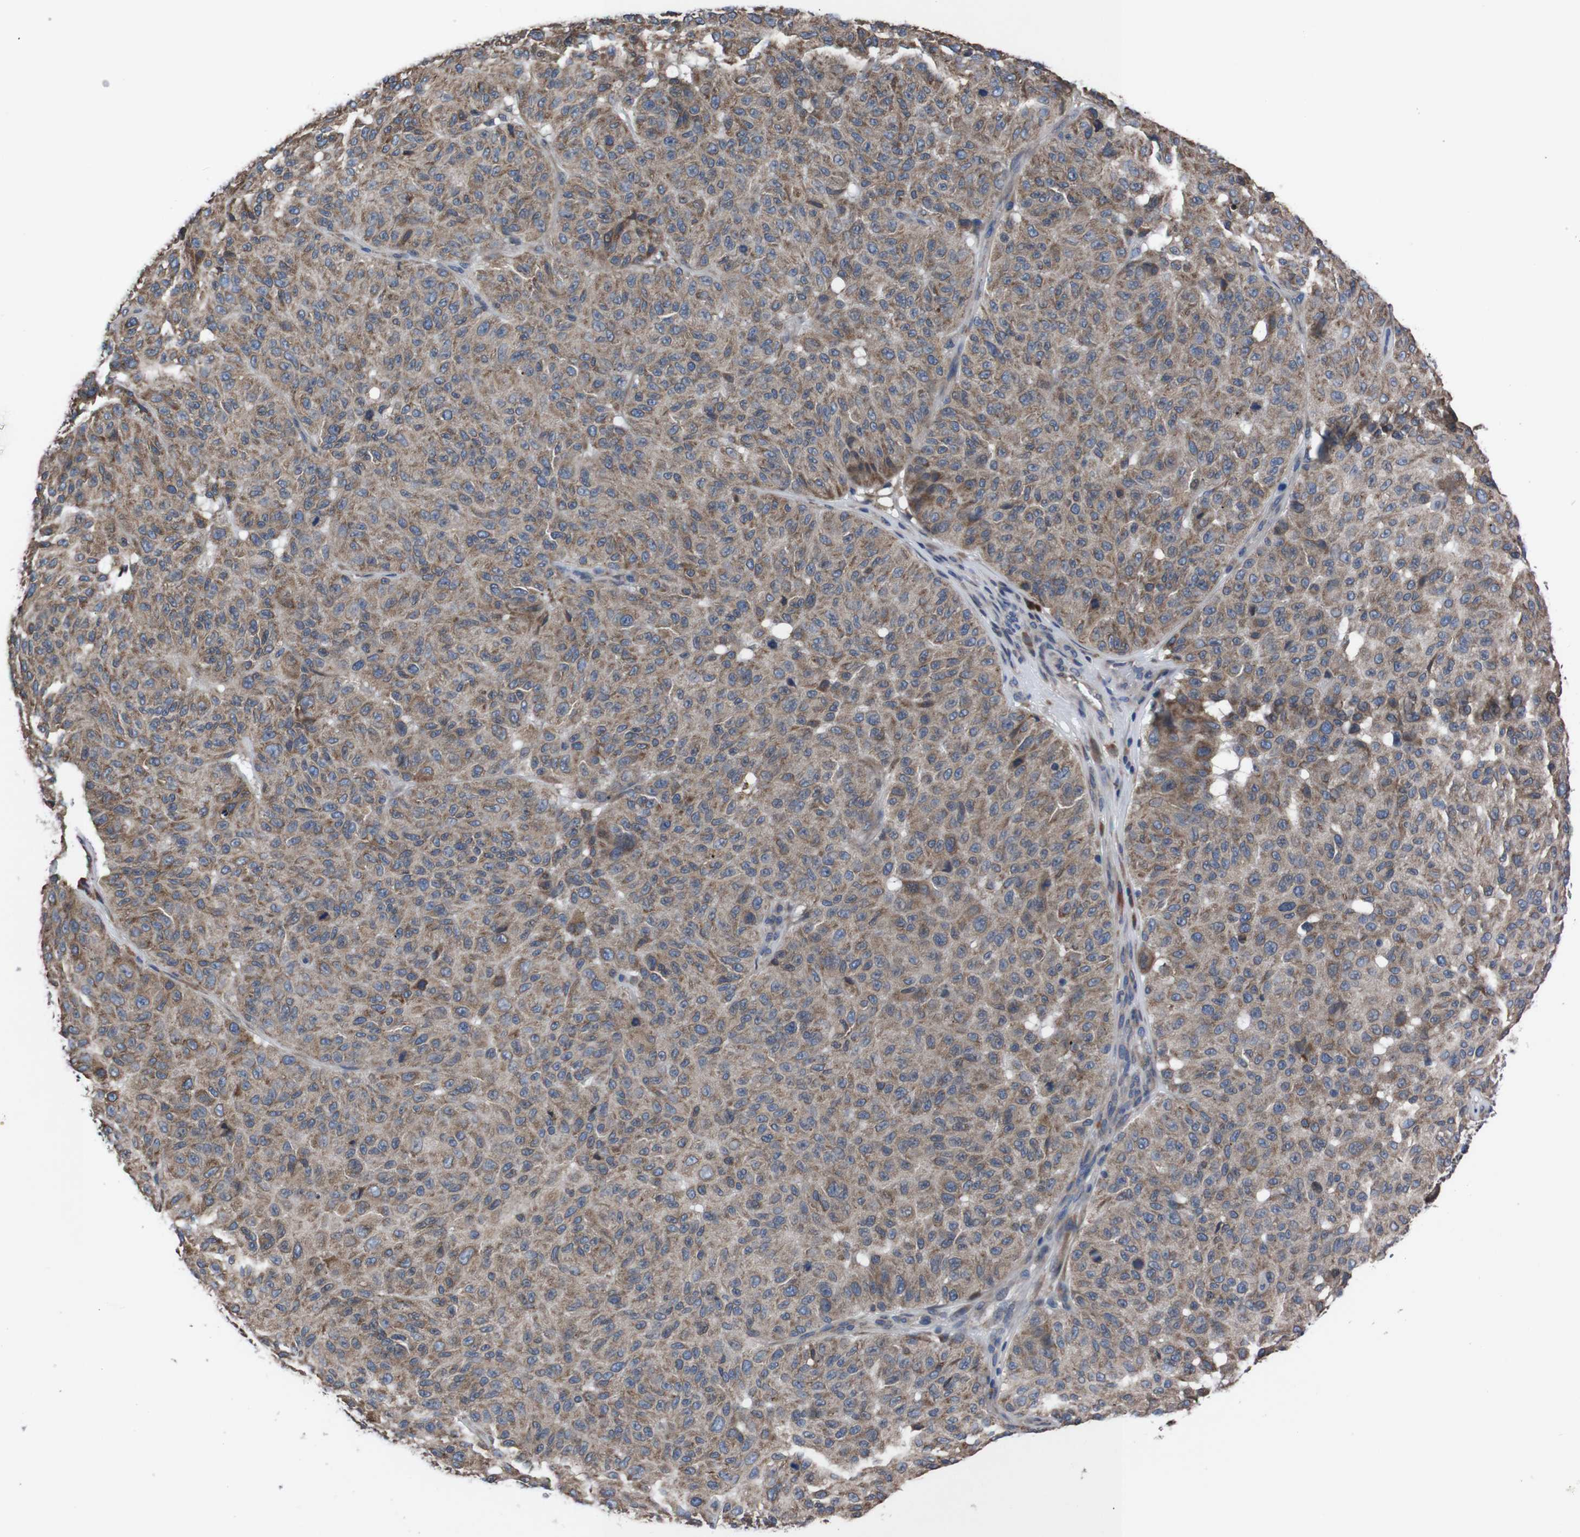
{"staining": {"intensity": "moderate", "quantity": ">75%", "location": "cytoplasmic/membranous"}, "tissue": "melanoma", "cell_type": "Tumor cells", "image_type": "cancer", "snomed": [{"axis": "morphology", "description": "Malignant melanoma, NOS"}, {"axis": "topography", "description": "Skin"}], "caption": "This is an image of immunohistochemistry staining of malignant melanoma, which shows moderate expression in the cytoplasmic/membranous of tumor cells.", "gene": "SIGMAR1", "patient": {"sex": "female", "age": 46}}